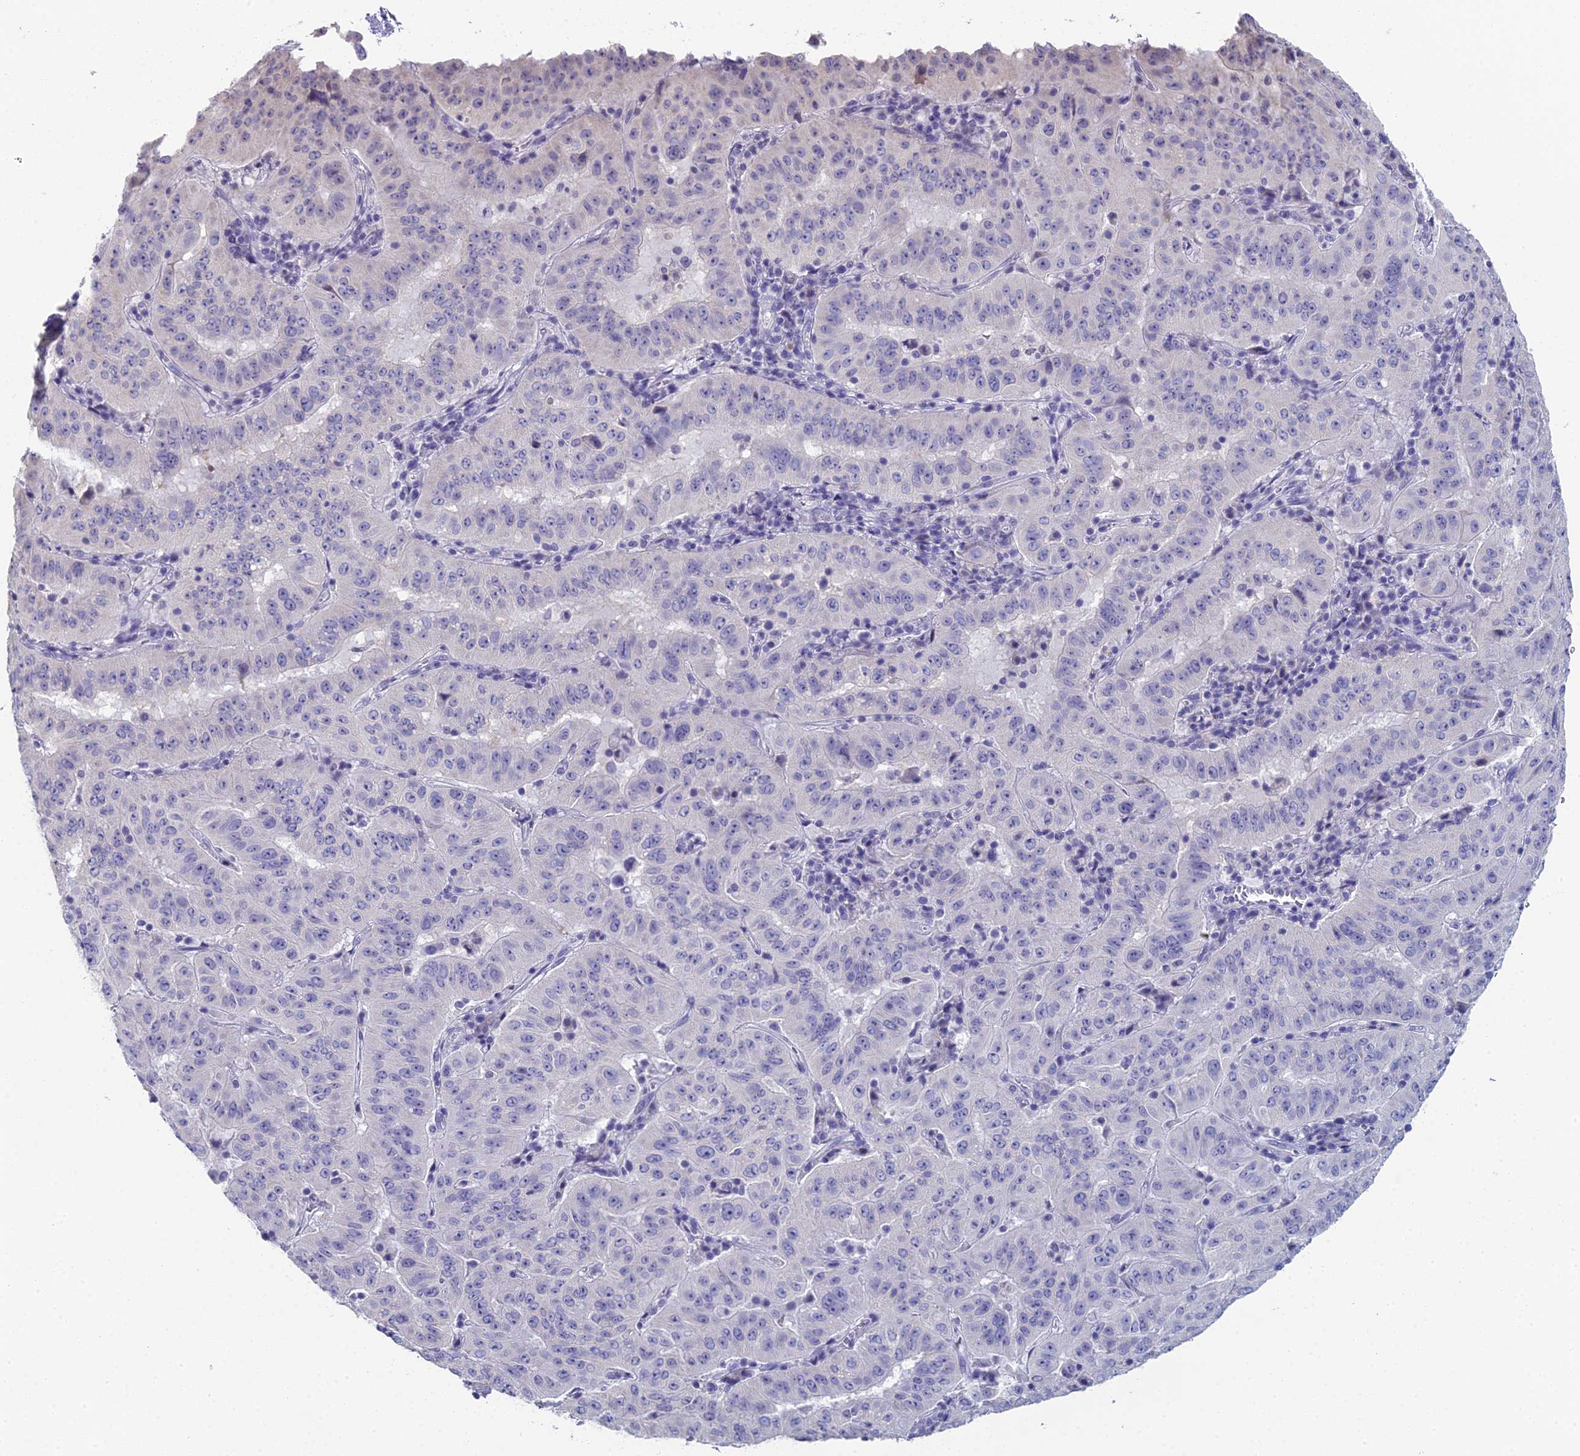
{"staining": {"intensity": "negative", "quantity": "none", "location": "none"}, "tissue": "pancreatic cancer", "cell_type": "Tumor cells", "image_type": "cancer", "snomed": [{"axis": "morphology", "description": "Adenocarcinoma, NOS"}, {"axis": "topography", "description": "Pancreas"}], "caption": "Pancreatic cancer (adenocarcinoma) stained for a protein using IHC exhibits no positivity tumor cells.", "gene": "PRR22", "patient": {"sex": "male", "age": 63}}